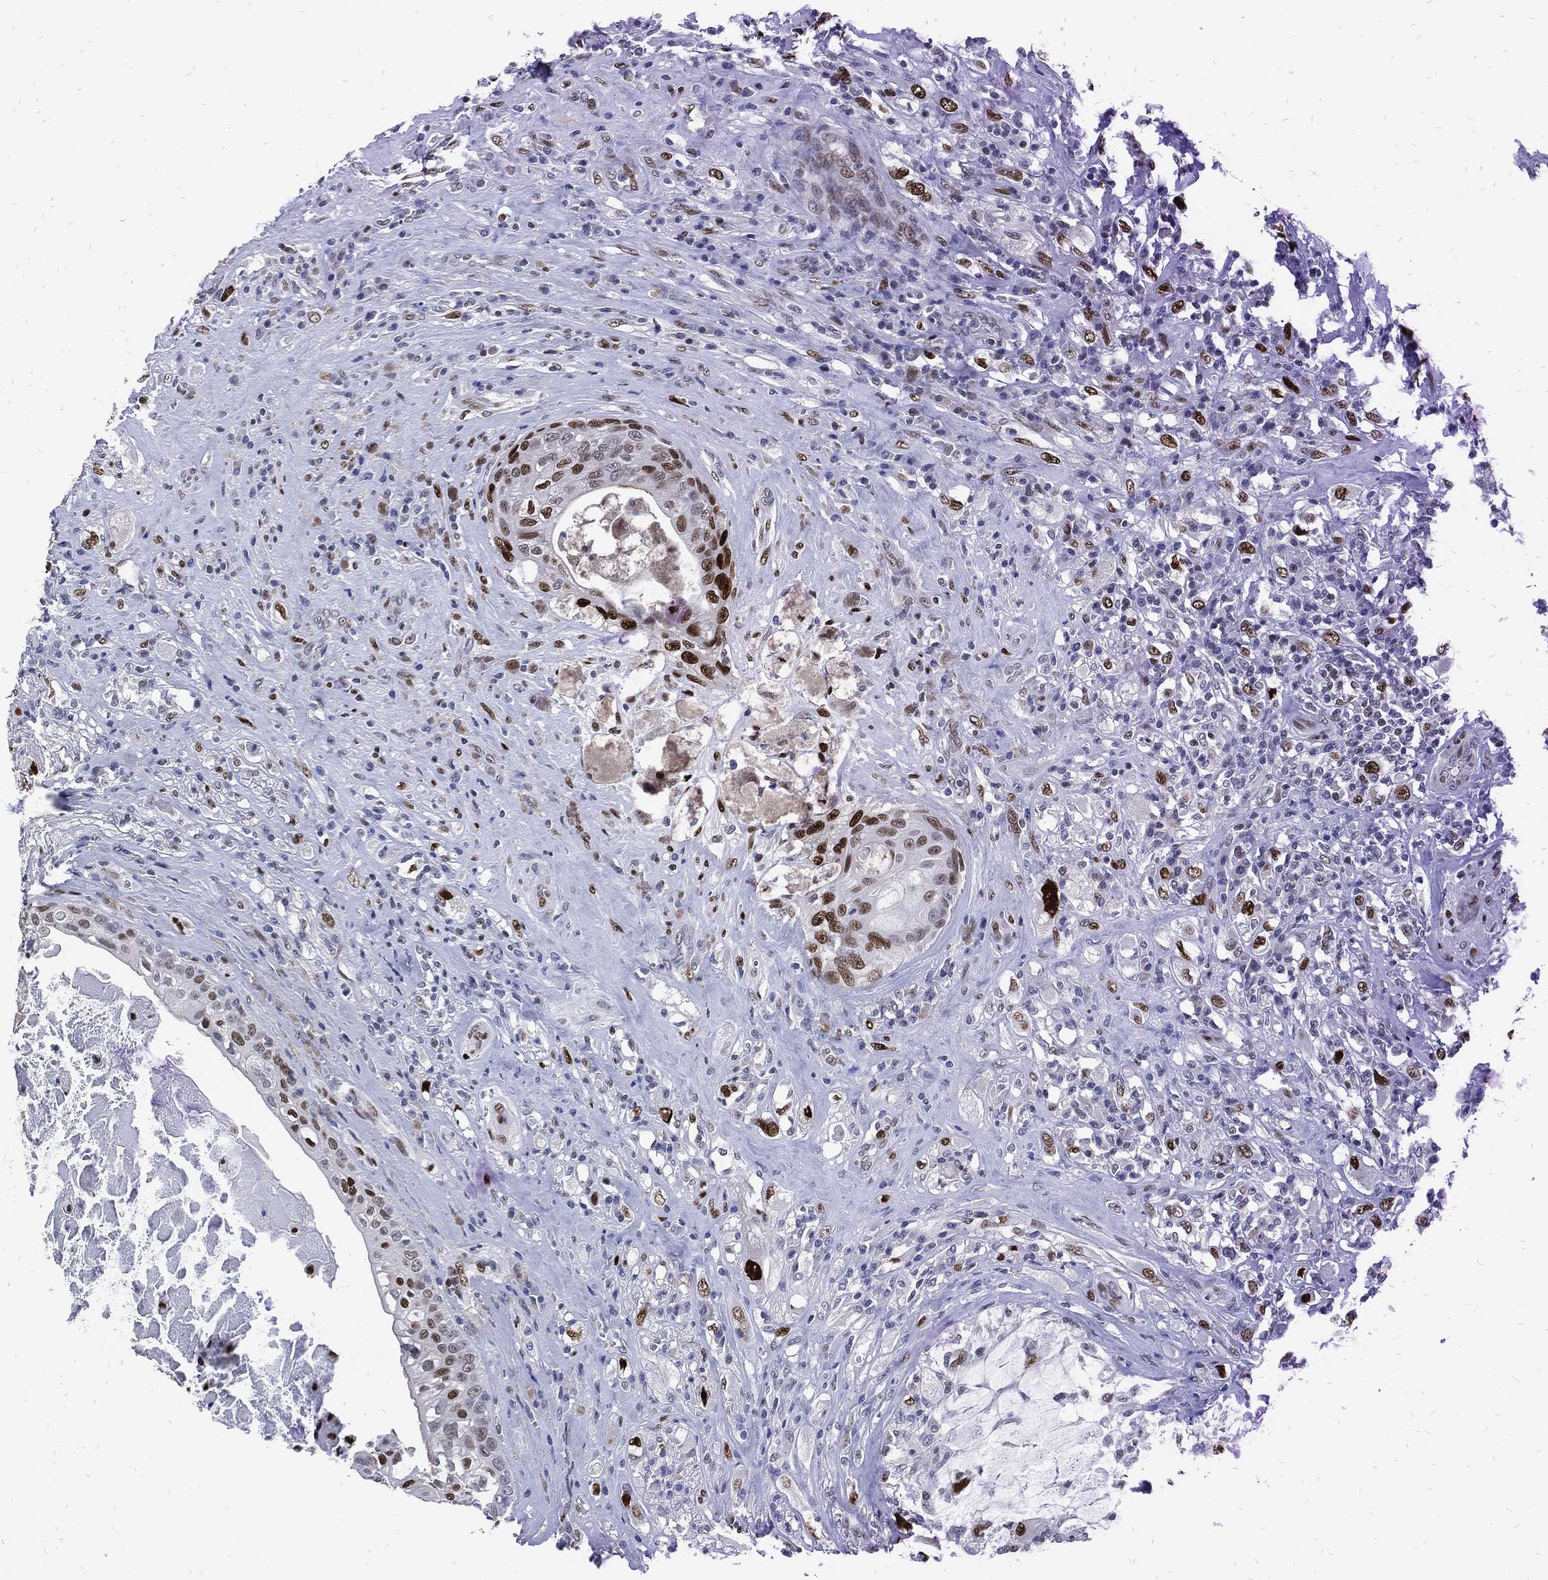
{"staining": {"intensity": "strong", "quantity": "<25%", "location": "nuclear"}, "tissue": "testis cancer", "cell_type": "Tumor cells", "image_type": "cancer", "snomed": [{"axis": "morphology", "description": "Necrosis, NOS"}, {"axis": "morphology", "description": "Carcinoma, Embryonal, NOS"}, {"axis": "topography", "description": "Testis"}], "caption": "This is a photomicrograph of IHC staining of testis embryonal carcinoma, which shows strong expression in the nuclear of tumor cells.", "gene": "JUN", "patient": {"sex": "male", "age": 19}}